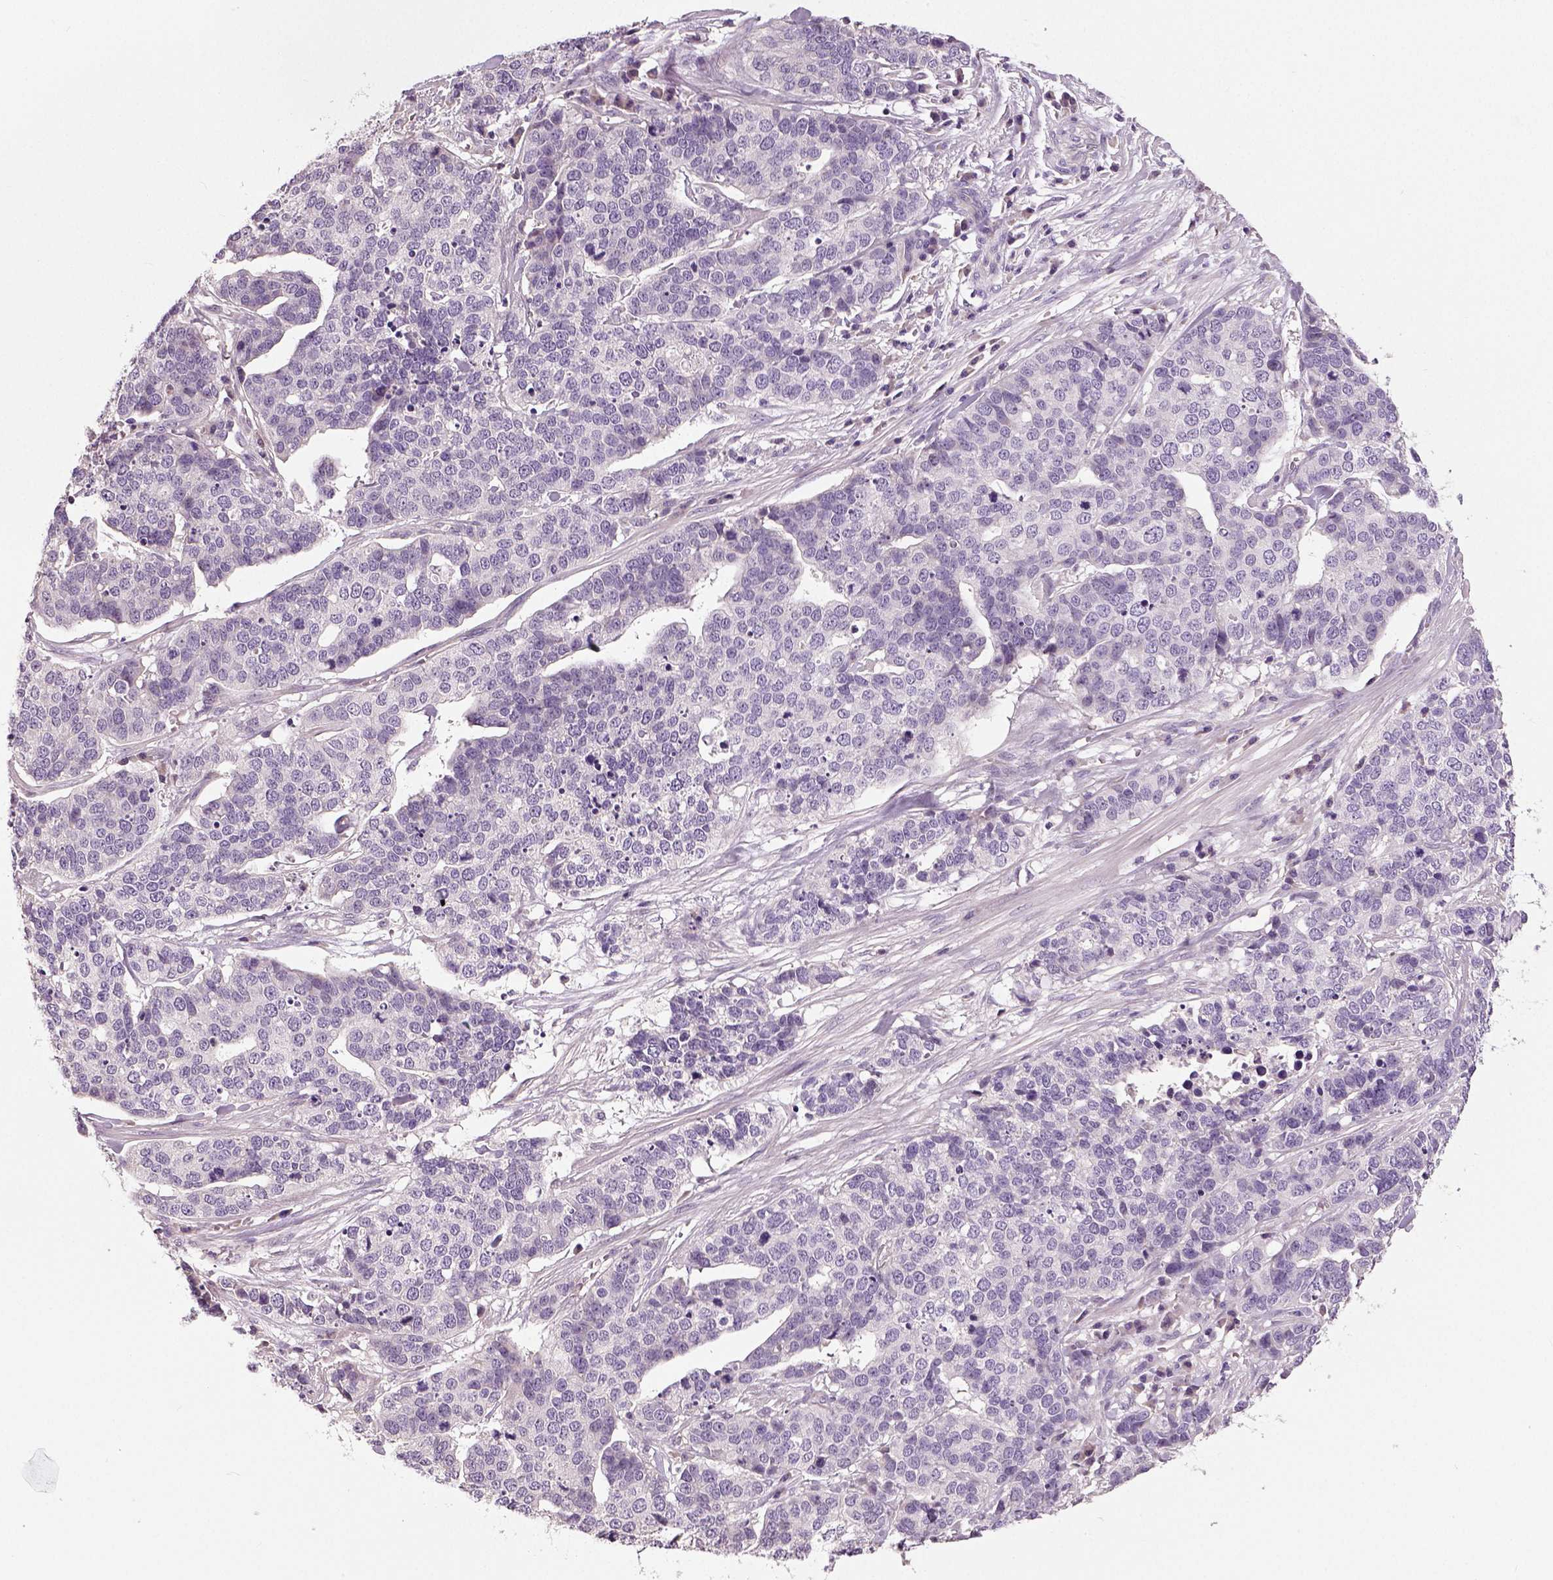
{"staining": {"intensity": "negative", "quantity": "none", "location": "none"}, "tissue": "ovarian cancer", "cell_type": "Tumor cells", "image_type": "cancer", "snomed": [{"axis": "morphology", "description": "Carcinoma, endometroid"}, {"axis": "topography", "description": "Ovary"}], "caption": "Tumor cells are negative for protein expression in human ovarian endometroid carcinoma.", "gene": "NECAB1", "patient": {"sex": "female", "age": 65}}